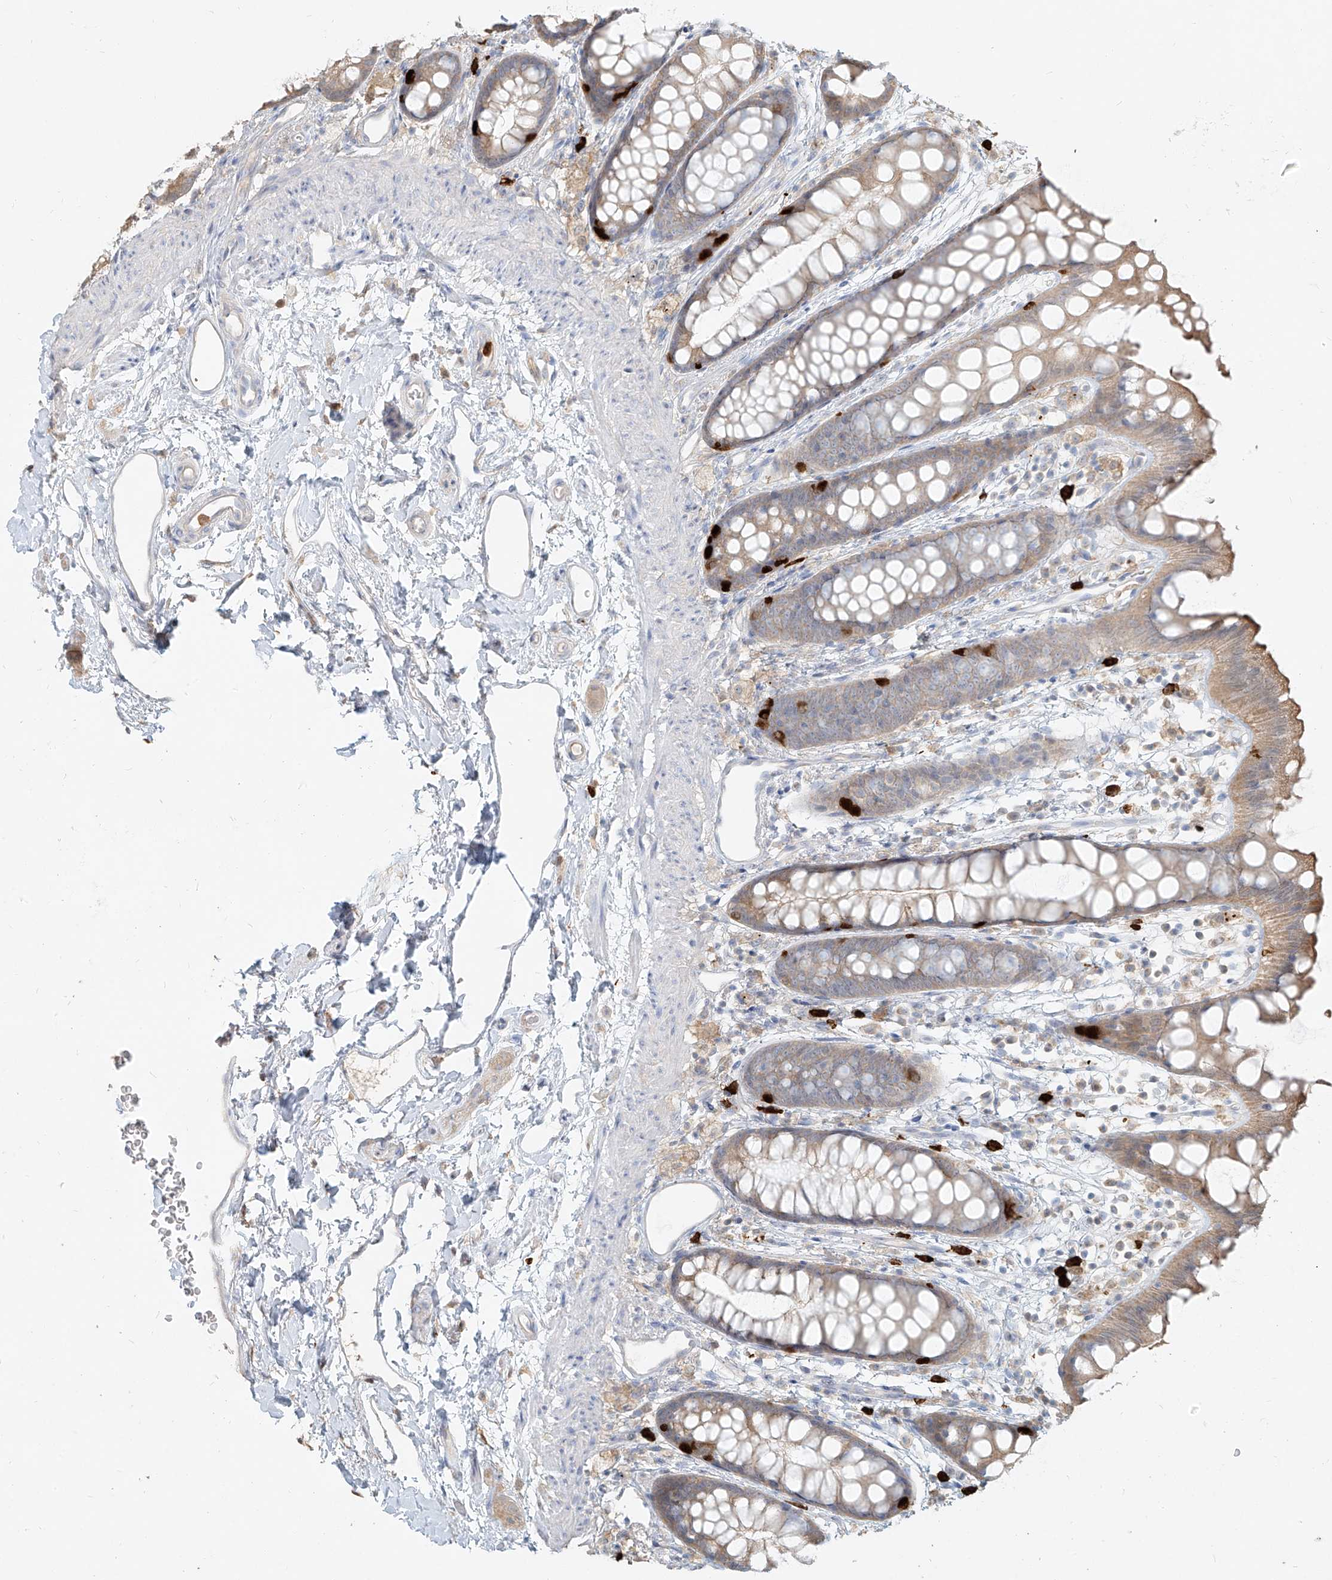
{"staining": {"intensity": "weak", "quantity": "25%-75%", "location": "cytoplasmic/membranous"}, "tissue": "rectum", "cell_type": "Glandular cells", "image_type": "normal", "snomed": [{"axis": "morphology", "description": "Normal tissue, NOS"}, {"axis": "topography", "description": "Rectum"}], "caption": "This histopathology image demonstrates IHC staining of unremarkable rectum, with low weak cytoplasmic/membranous staining in about 25%-75% of glandular cells.", "gene": "PGD", "patient": {"sex": "female", "age": 65}}